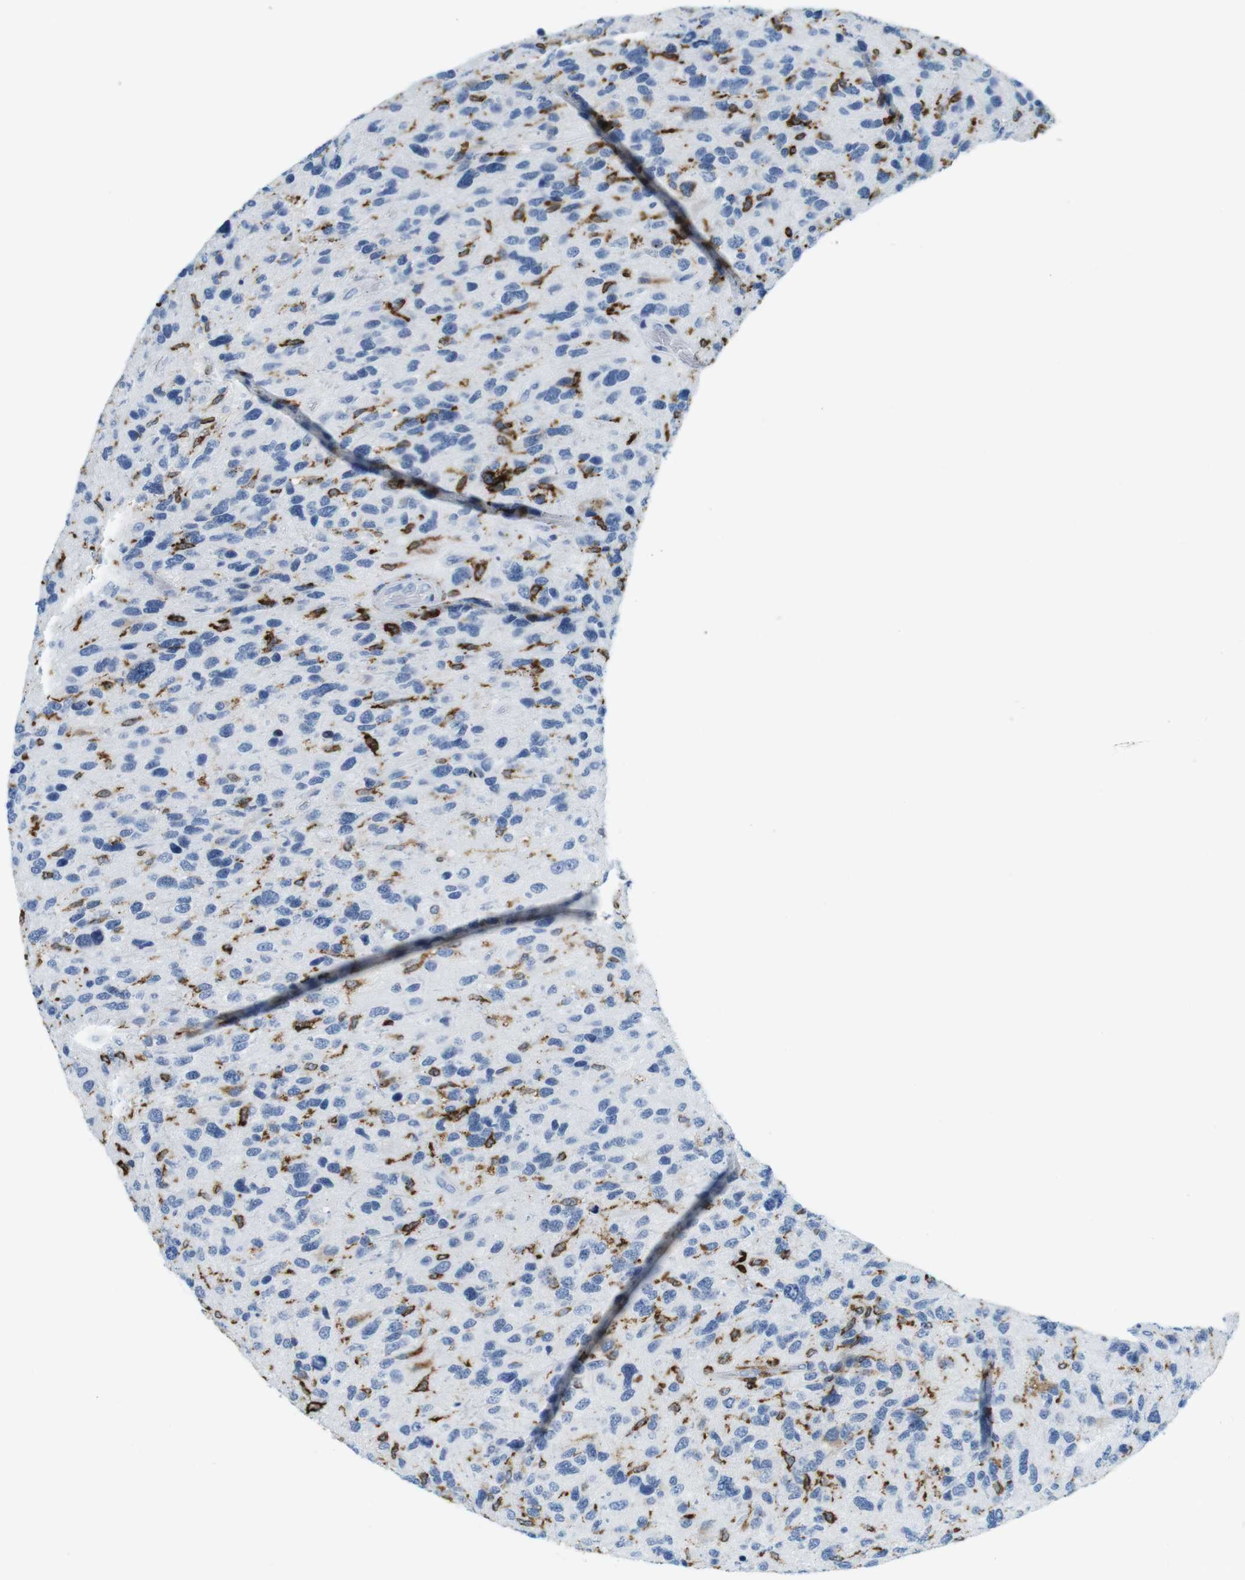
{"staining": {"intensity": "strong", "quantity": "<25%", "location": "cytoplasmic/membranous"}, "tissue": "glioma", "cell_type": "Tumor cells", "image_type": "cancer", "snomed": [{"axis": "morphology", "description": "Glioma, malignant, High grade"}, {"axis": "topography", "description": "Brain"}], "caption": "Approximately <25% of tumor cells in glioma reveal strong cytoplasmic/membranous protein staining as visualized by brown immunohistochemical staining.", "gene": "CIITA", "patient": {"sex": "female", "age": 58}}